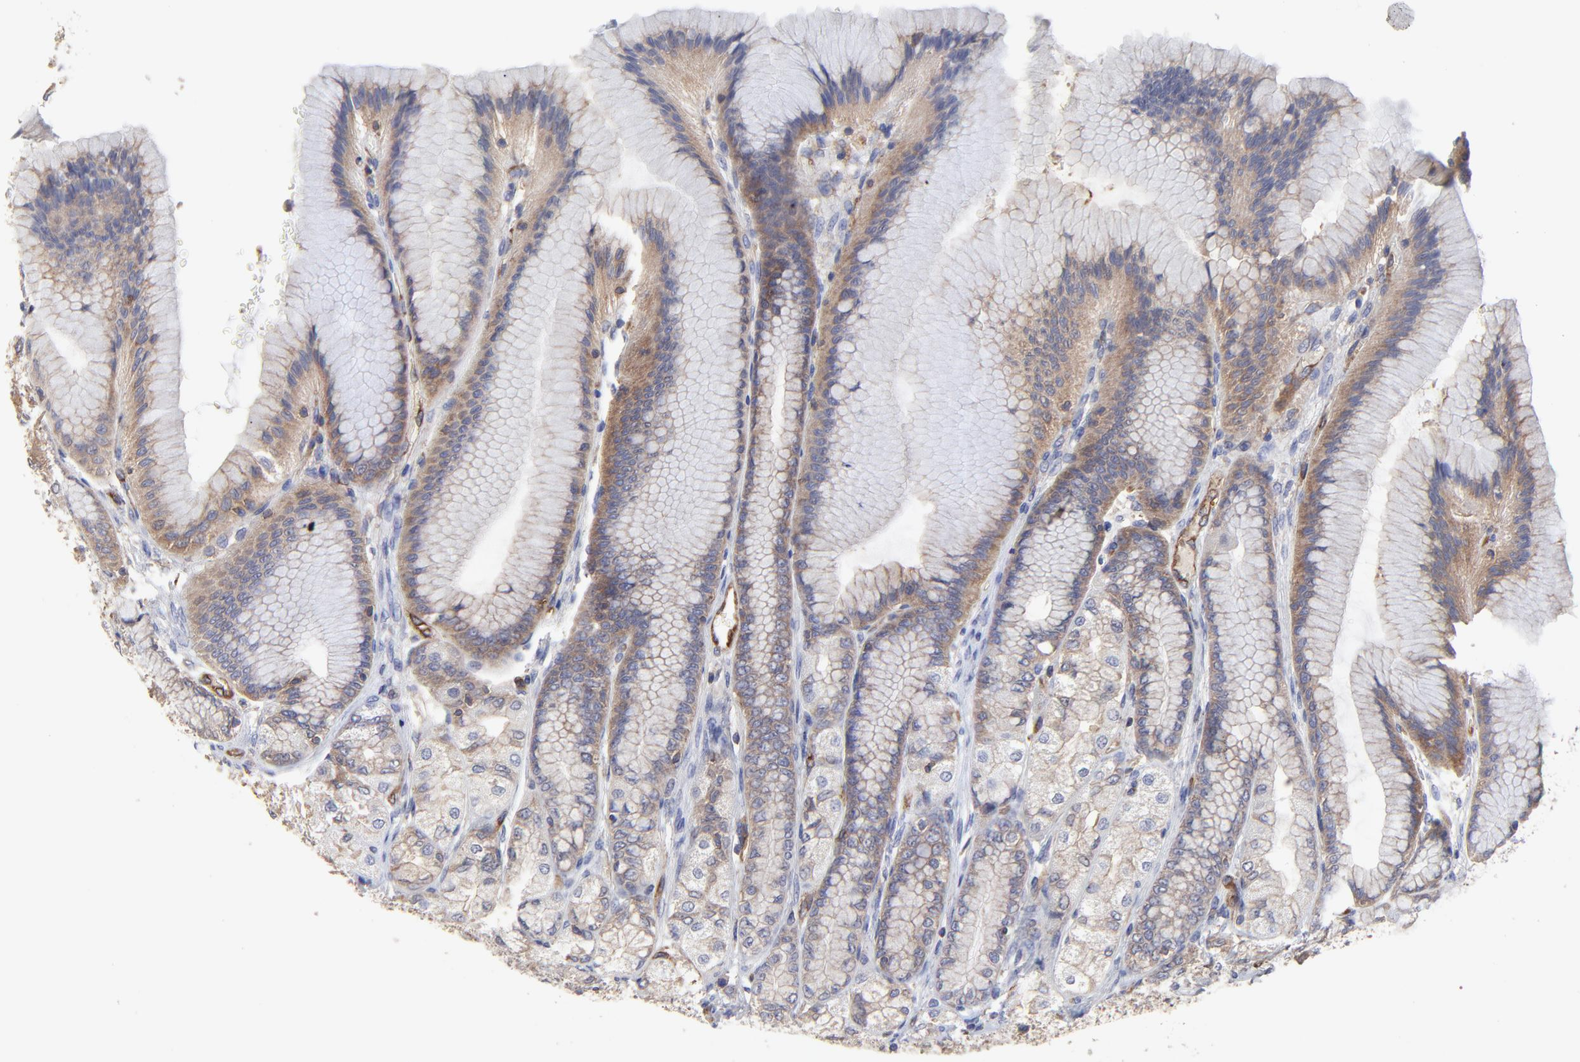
{"staining": {"intensity": "moderate", "quantity": ">75%", "location": "cytoplasmic/membranous"}, "tissue": "stomach", "cell_type": "Glandular cells", "image_type": "normal", "snomed": [{"axis": "morphology", "description": "Normal tissue, NOS"}, {"axis": "morphology", "description": "Adenocarcinoma, NOS"}, {"axis": "topography", "description": "Stomach"}, {"axis": "topography", "description": "Stomach, lower"}], "caption": "Immunohistochemistry histopathology image of unremarkable stomach: human stomach stained using IHC reveals medium levels of moderate protein expression localized specifically in the cytoplasmic/membranous of glandular cells, appearing as a cytoplasmic/membranous brown color.", "gene": "SULF2", "patient": {"sex": "female", "age": 65}}